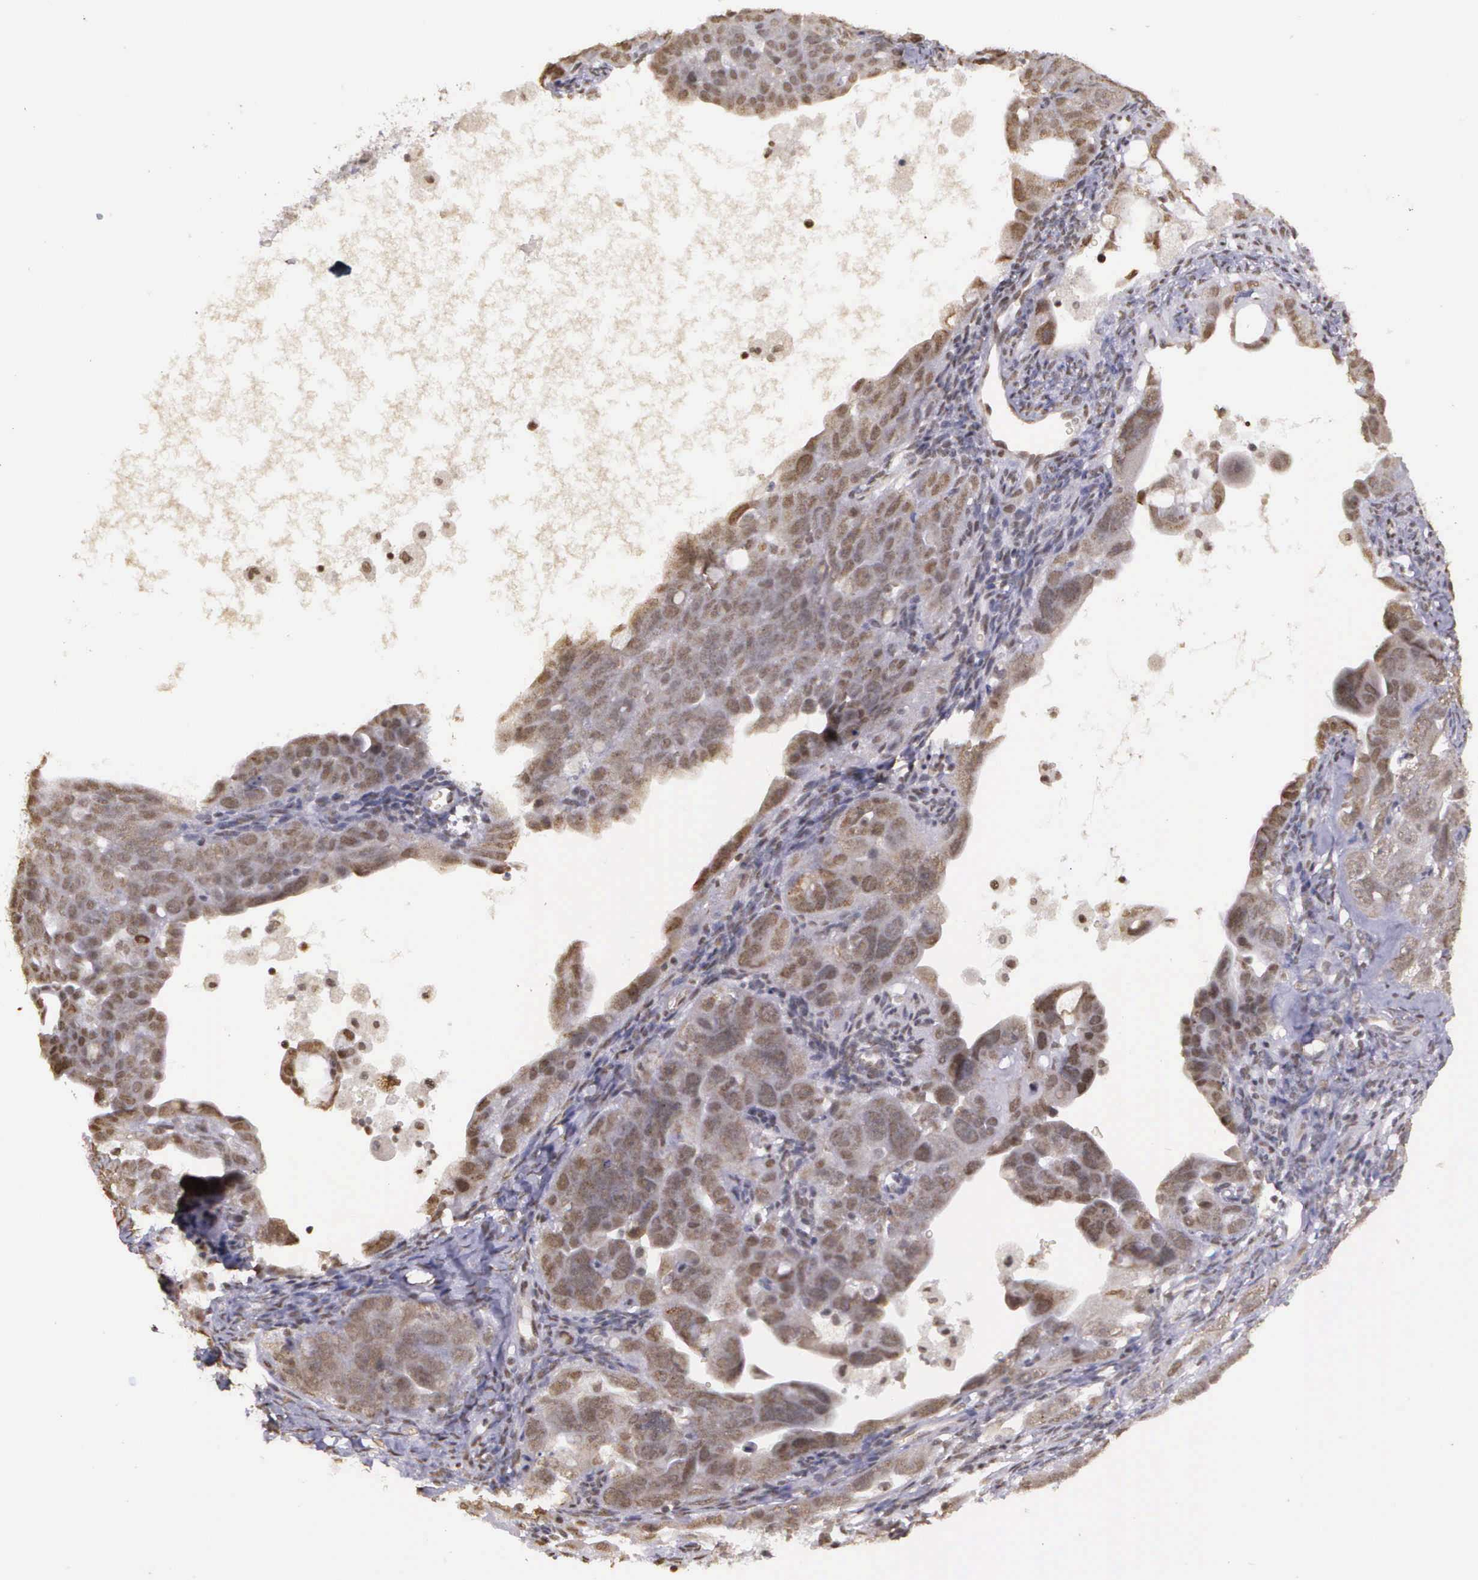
{"staining": {"intensity": "weak", "quantity": ">75%", "location": "nuclear"}, "tissue": "ovarian cancer", "cell_type": "Tumor cells", "image_type": "cancer", "snomed": [{"axis": "morphology", "description": "Cystadenocarcinoma, serous, NOS"}, {"axis": "topography", "description": "Ovary"}], "caption": "IHC of human ovarian cancer reveals low levels of weak nuclear staining in approximately >75% of tumor cells.", "gene": "ARMCX5", "patient": {"sex": "female", "age": 66}}